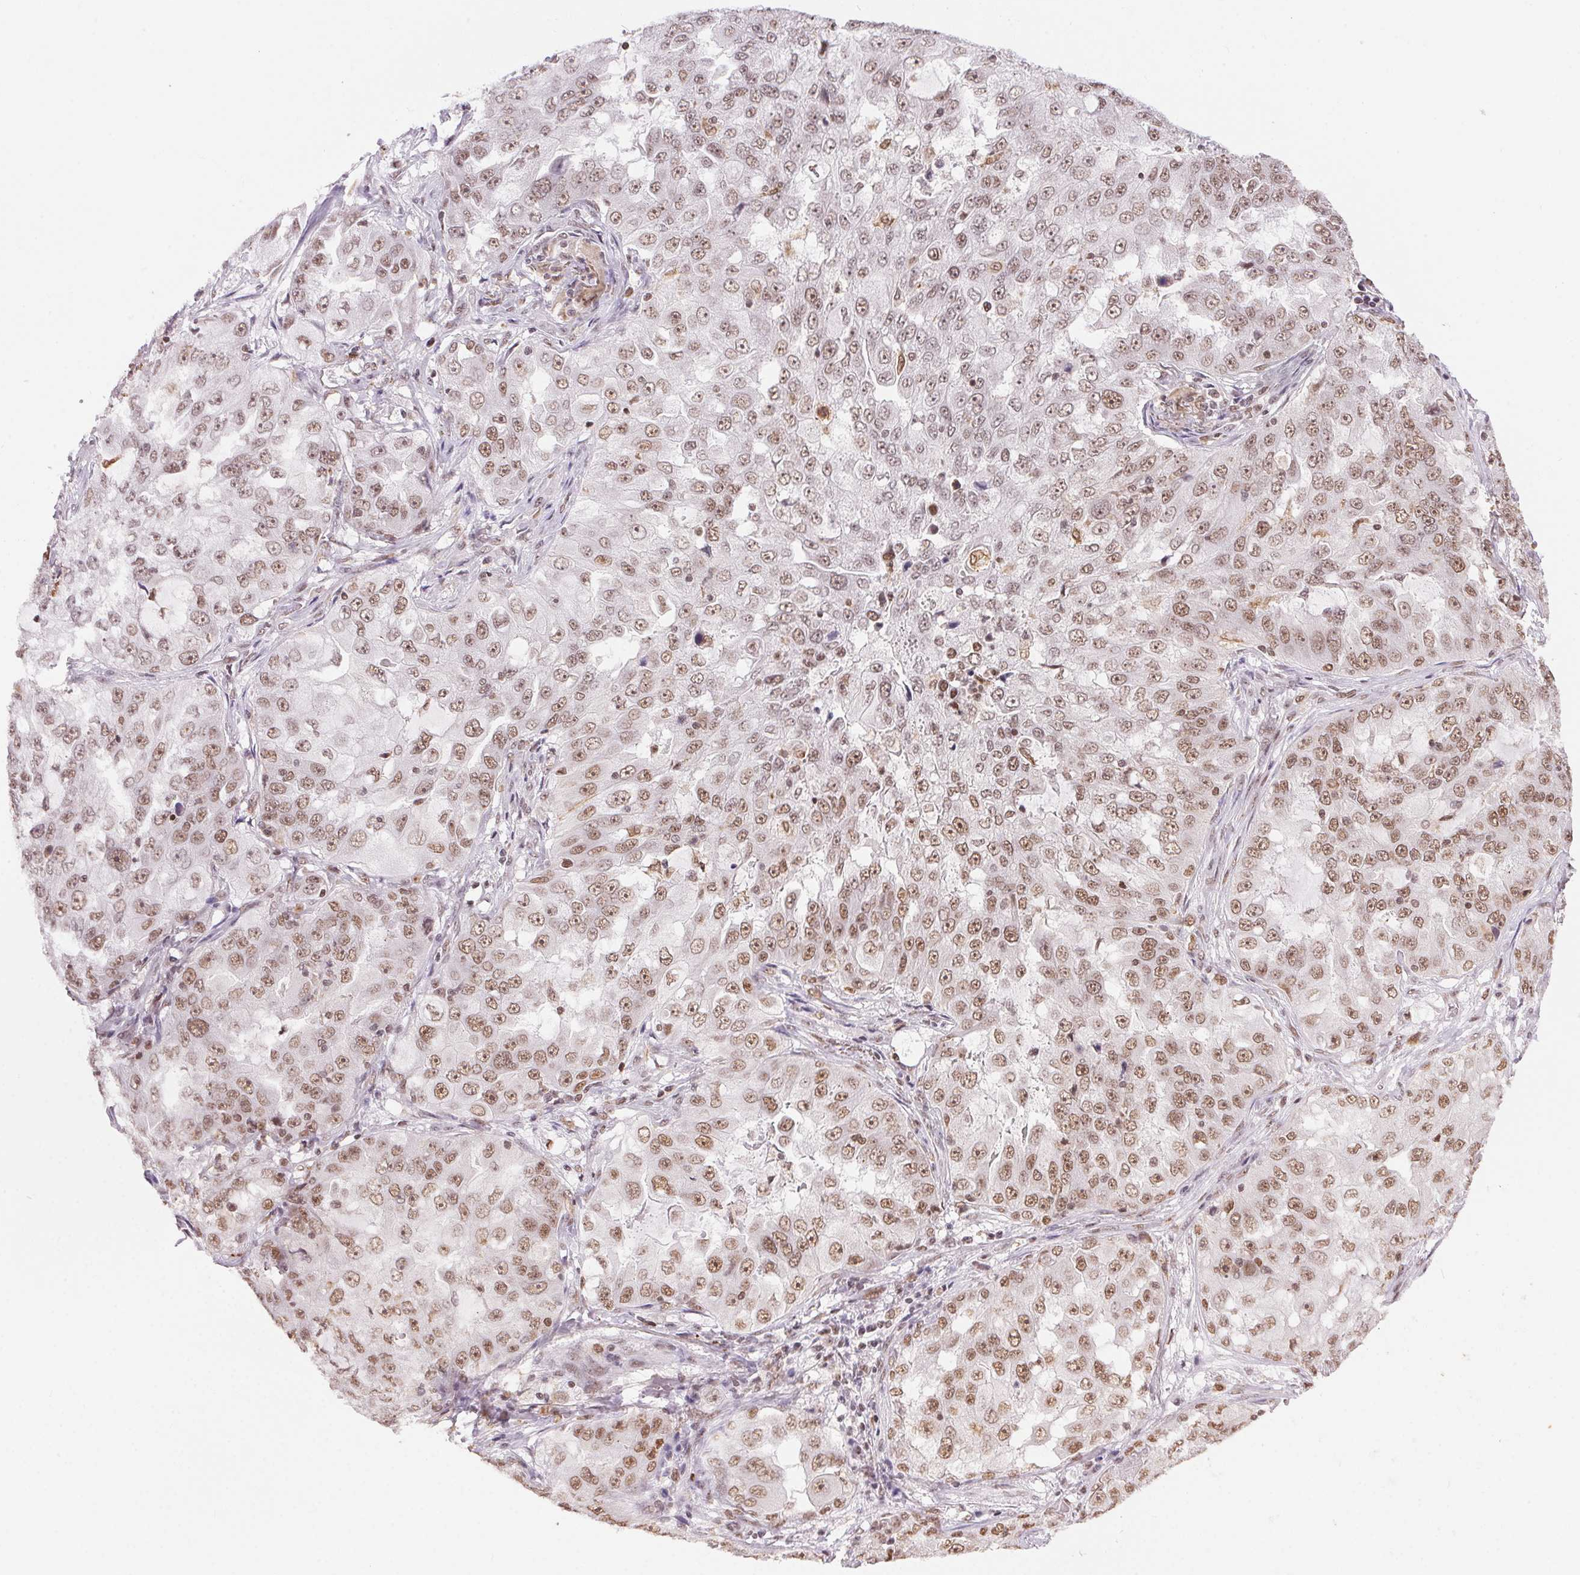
{"staining": {"intensity": "moderate", "quantity": ">75%", "location": "nuclear"}, "tissue": "lung cancer", "cell_type": "Tumor cells", "image_type": "cancer", "snomed": [{"axis": "morphology", "description": "Adenocarcinoma, NOS"}, {"axis": "topography", "description": "Lung"}], "caption": "Immunohistochemical staining of lung cancer (adenocarcinoma) shows medium levels of moderate nuclear protein positivity in about >75% of tumor cells.", "gene": "NFE2L1", "patient": {"sex": "female", "age": 61}}